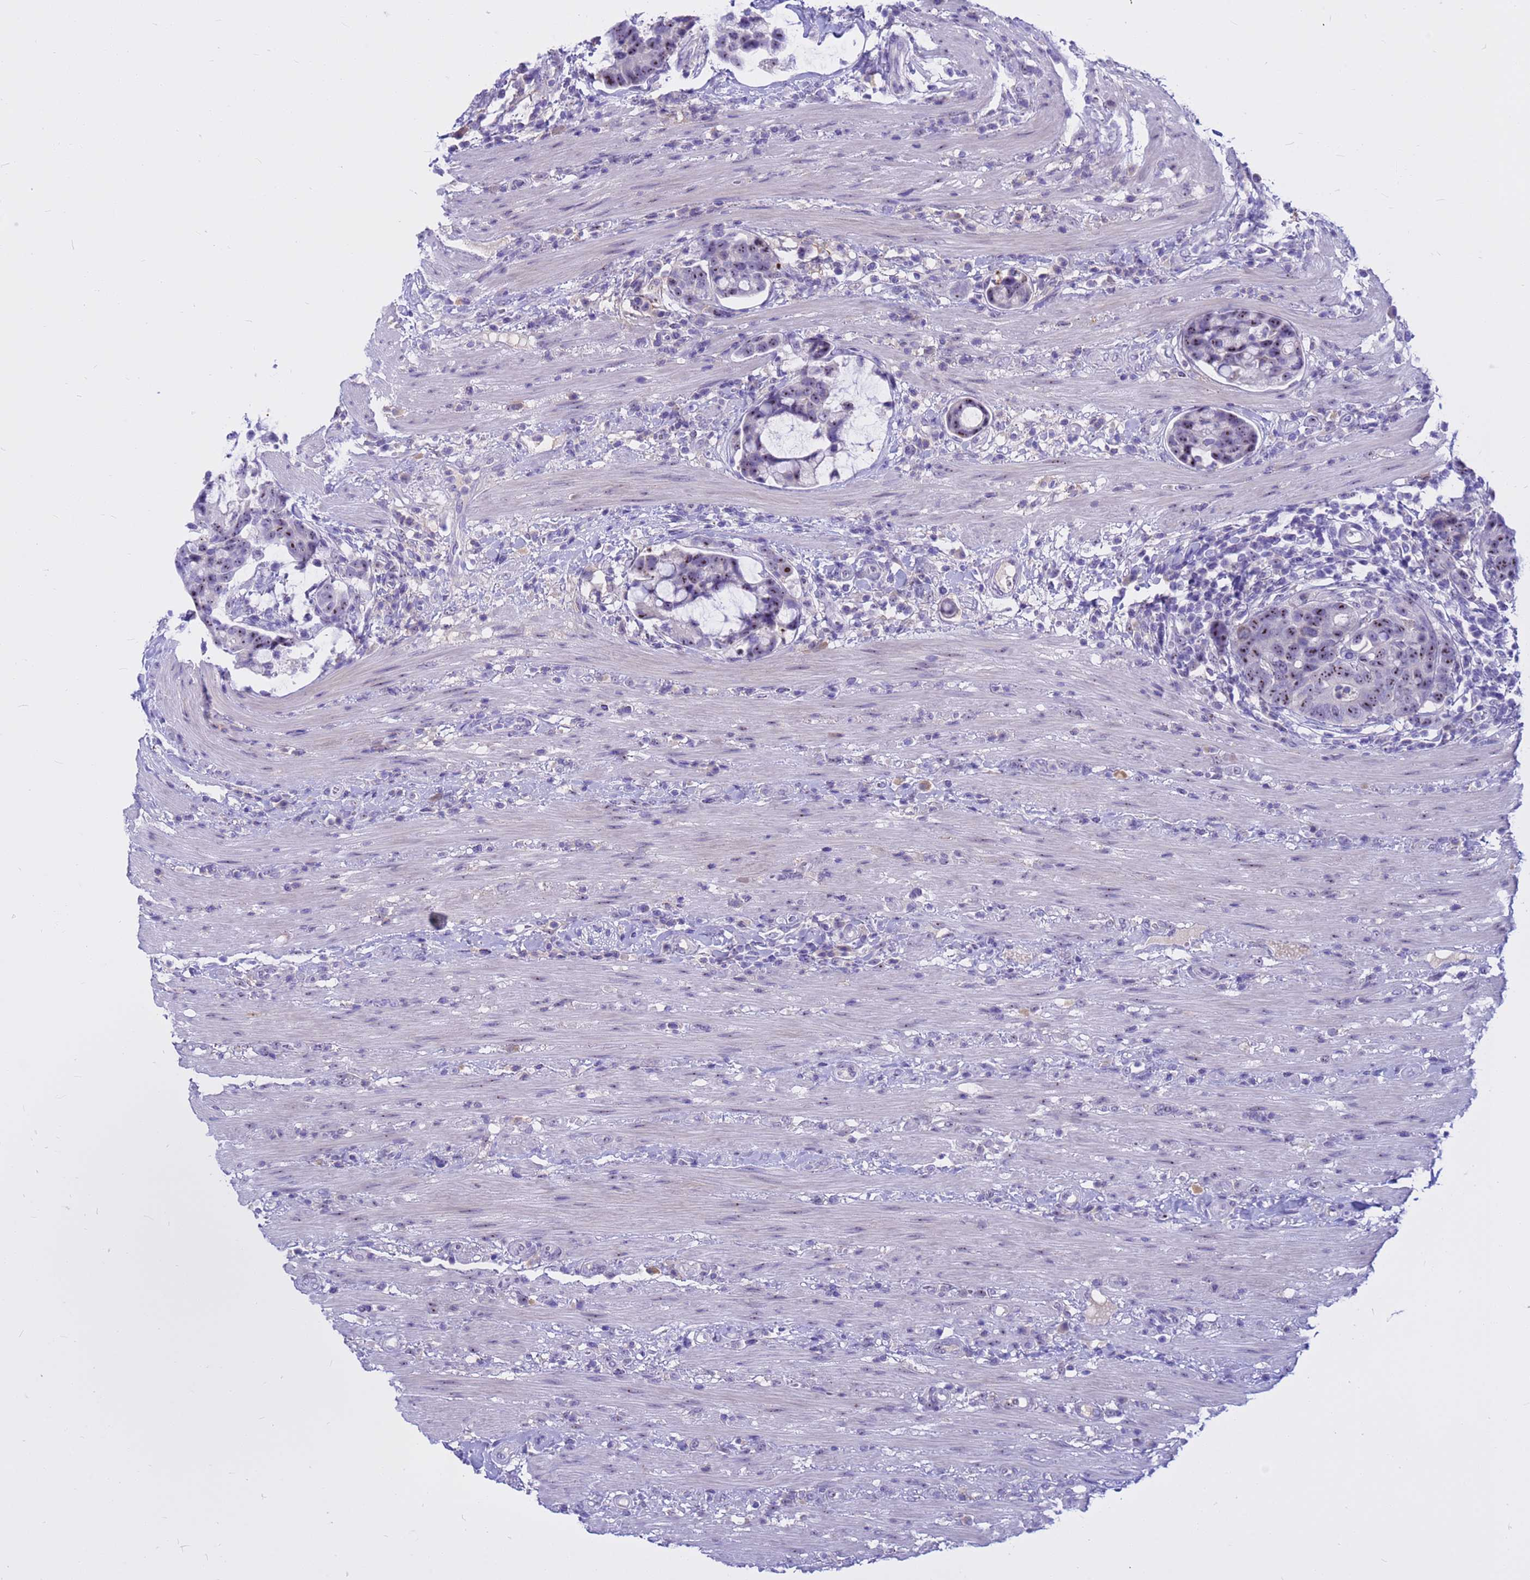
{"staining": {"intensity": "moderate", "quantity": ">75%", "location": "nuclear"}, "tissue": "colorectal cancer", "cell_type": "Tumor cells", "image_type": "cancer", "snomed": [{"axis": "morphology", "description": "Adenocarcinoma, NOS"}, {"axis": "topography", "description": "Colon"}], "caption": "A brown stain shows moderate nuclear staining of a protein in colorectal cancer (adenocarcinoma) tumor cells.", "gene": "DMRTC2", "patient": {"sex": "female", "age": 82}}